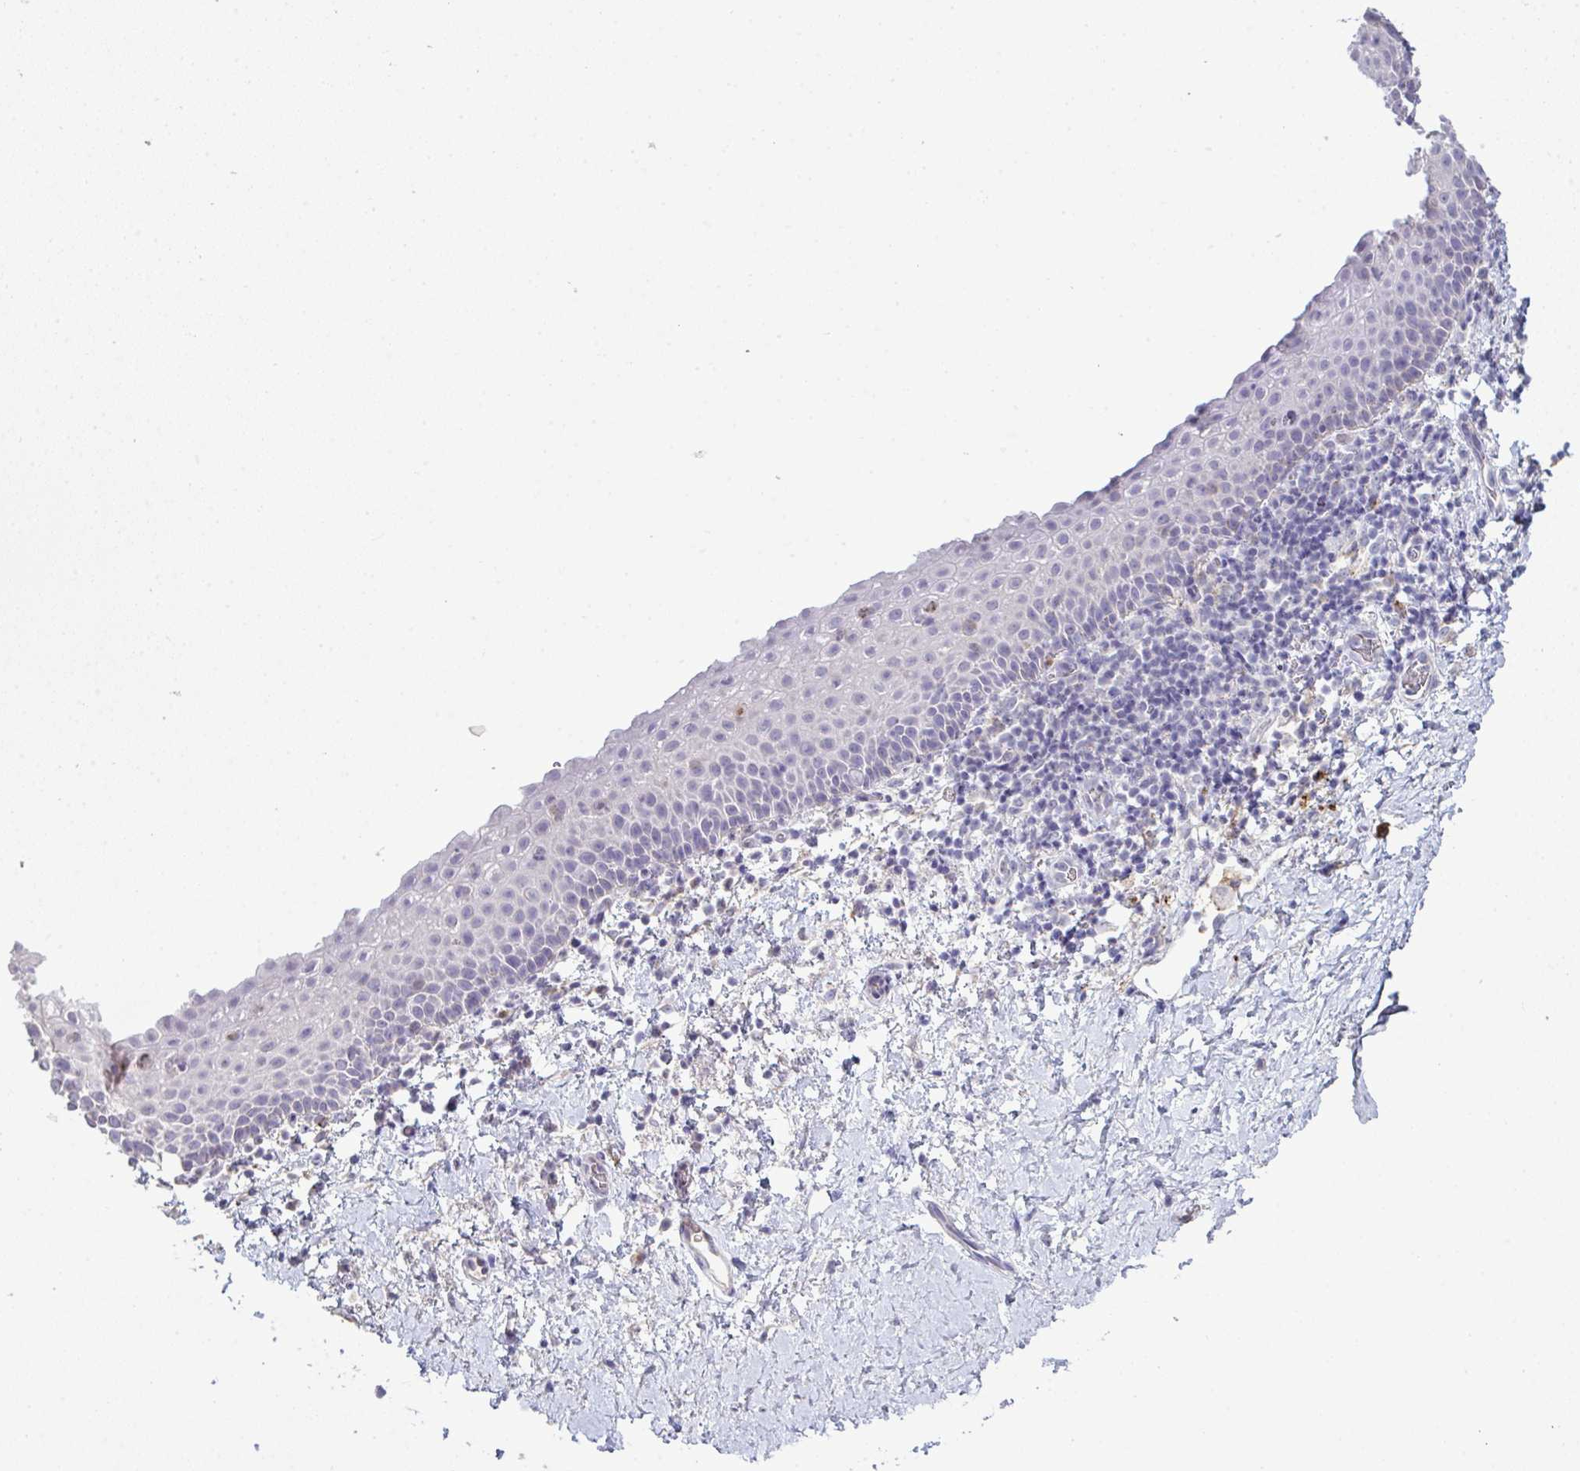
{"staining": {"intensity": "negative", "quantity": "none", "location": "none"}, "tissue": "vagina", "cell_type": "Squamous epithelial cells", "image_type": "normal", "snomed": [{"axis": "morphology", "description": "Normal tissue, NOS"}, {"axis": "topography", "description": "Vagina"}], "caption": "The image displays no staining of squamous epithelial cells in unremarkable vagina.", "gene": "ADAM21", "patient": {"sex": "female", "age": 61}}